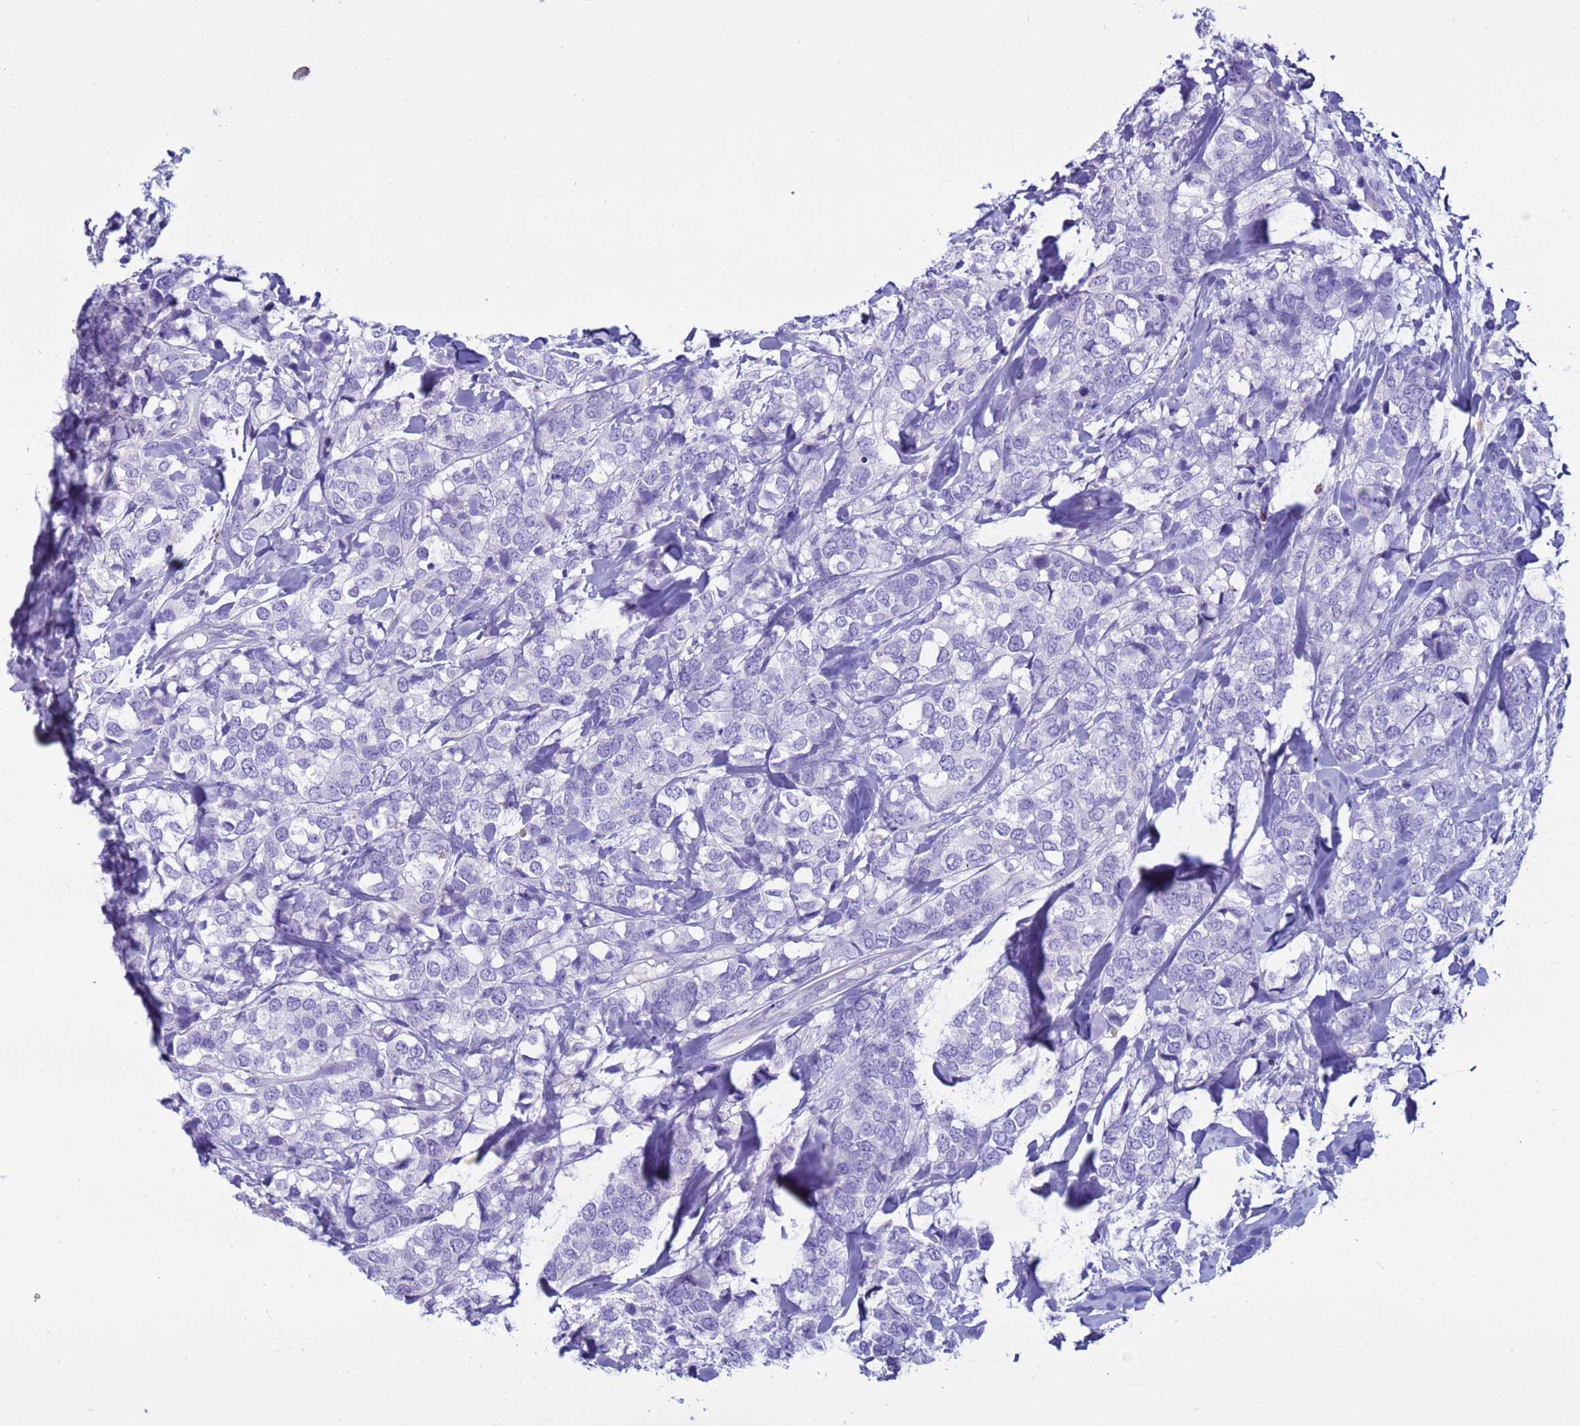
{"staining": {"intensity": "negative", "quantity": "none", "location": "none"}, "tissue": "breast cancer", "cell_type": "Tumor cells", "image_type": "cancer", "snomed": [{"axis": "morphology", "description": "Lobular carcinoma"}, {"axis": "topography", "description": "Breast"}], "caption": "Protein analysis of lobular carcinoma (breast) exhibits no significant expression in tumor cells.", "gene": "CST4", "patient": {"sex": "female", "age": 59}}